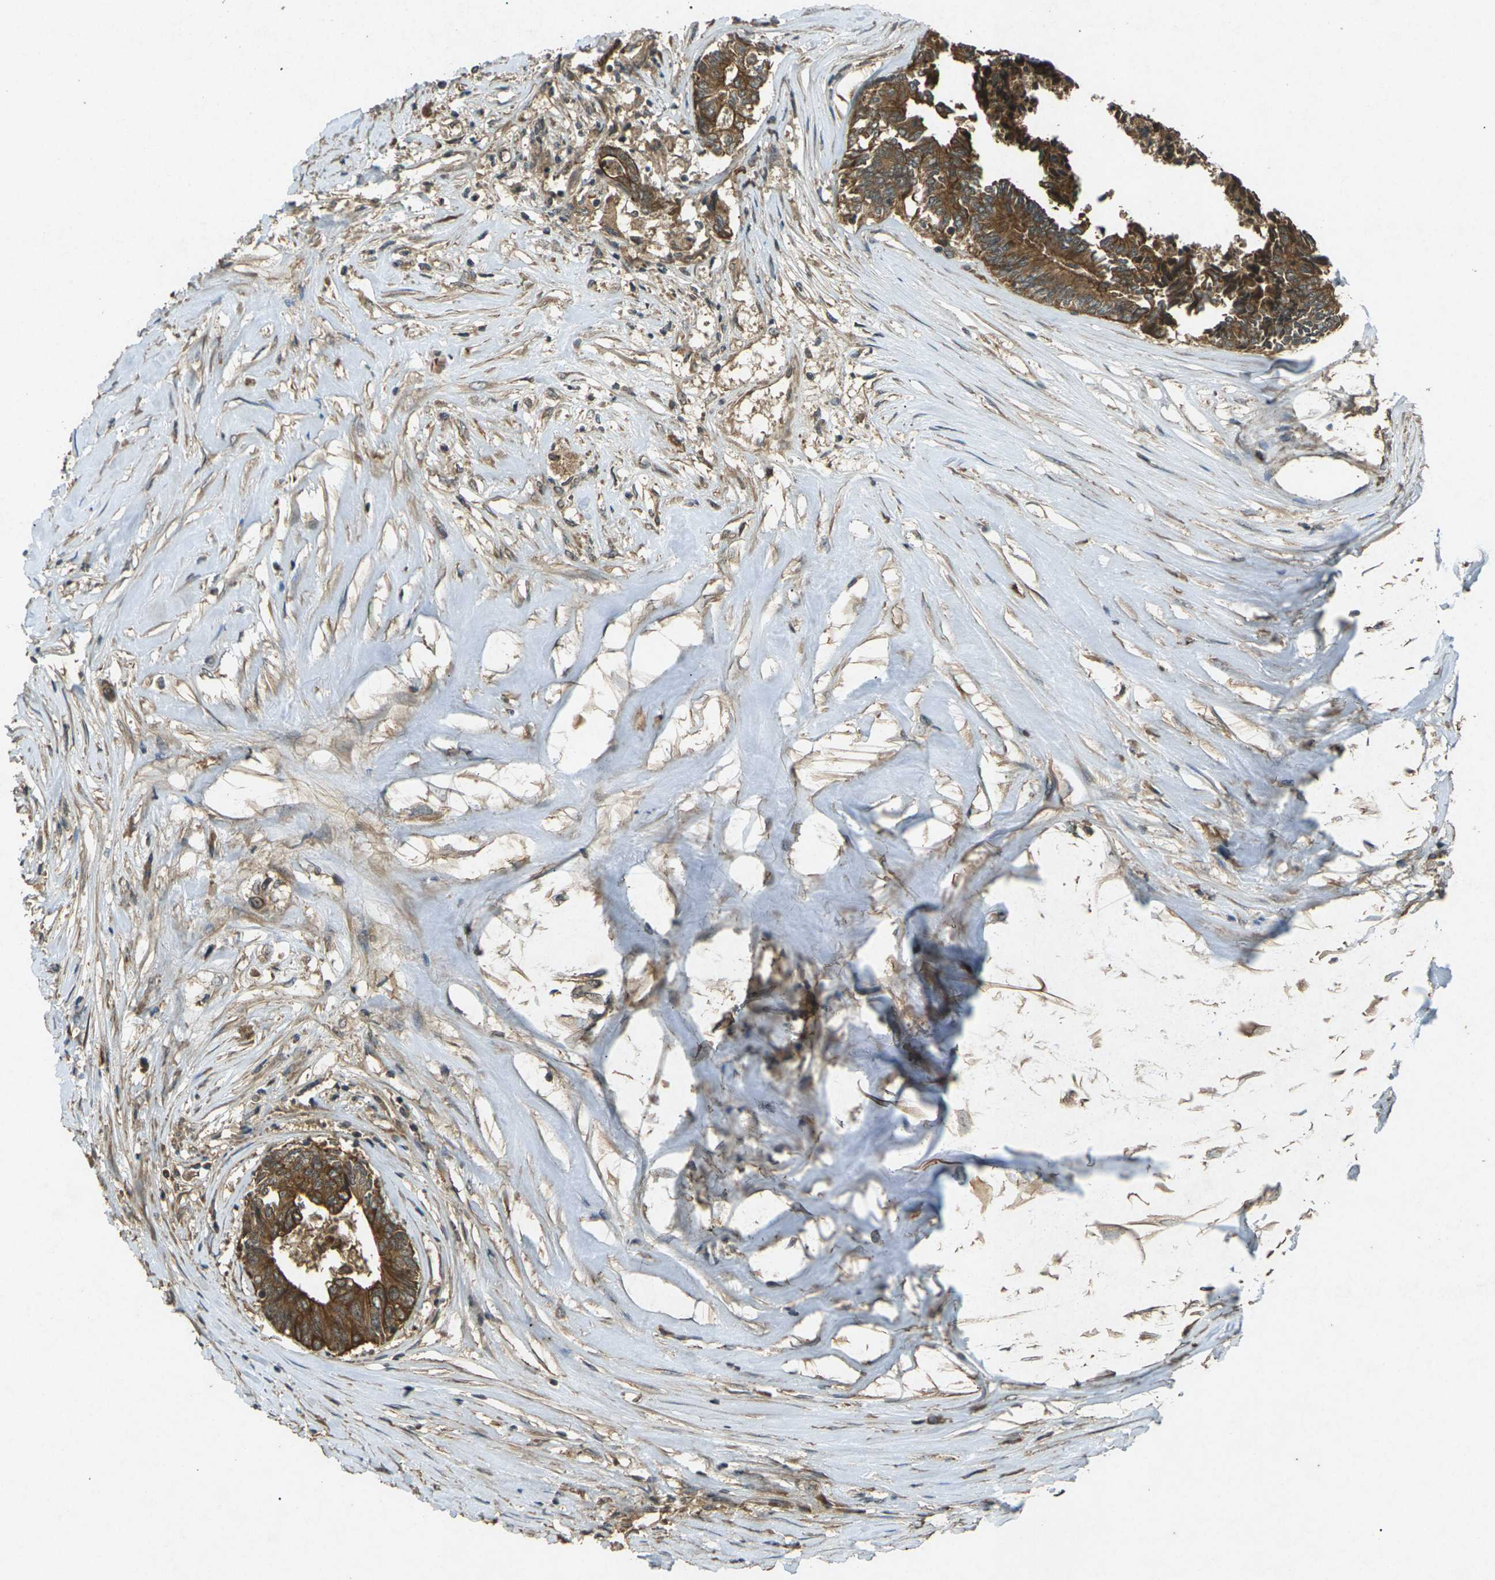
{"staining": {"intensity": "strong", "quantity": ">75%", "location": "cytoplasmic/membranous"}, "tissue": "colorectal cancer", "cell_type": "Tumor cells", "image_type": "cancer", "snomed": [{"axis": "morphology", "description": "Adenocarcinoma, NOS"}, {"axis": "topography", "description": "Rectum"}], "caption": "Colorectal cancer tissue reveals strong cytoplasmic/membranous positivity in approximately >75% of tumor cells", "gene": "TAP1", "patient": {"sex": "male", "age": 63}}